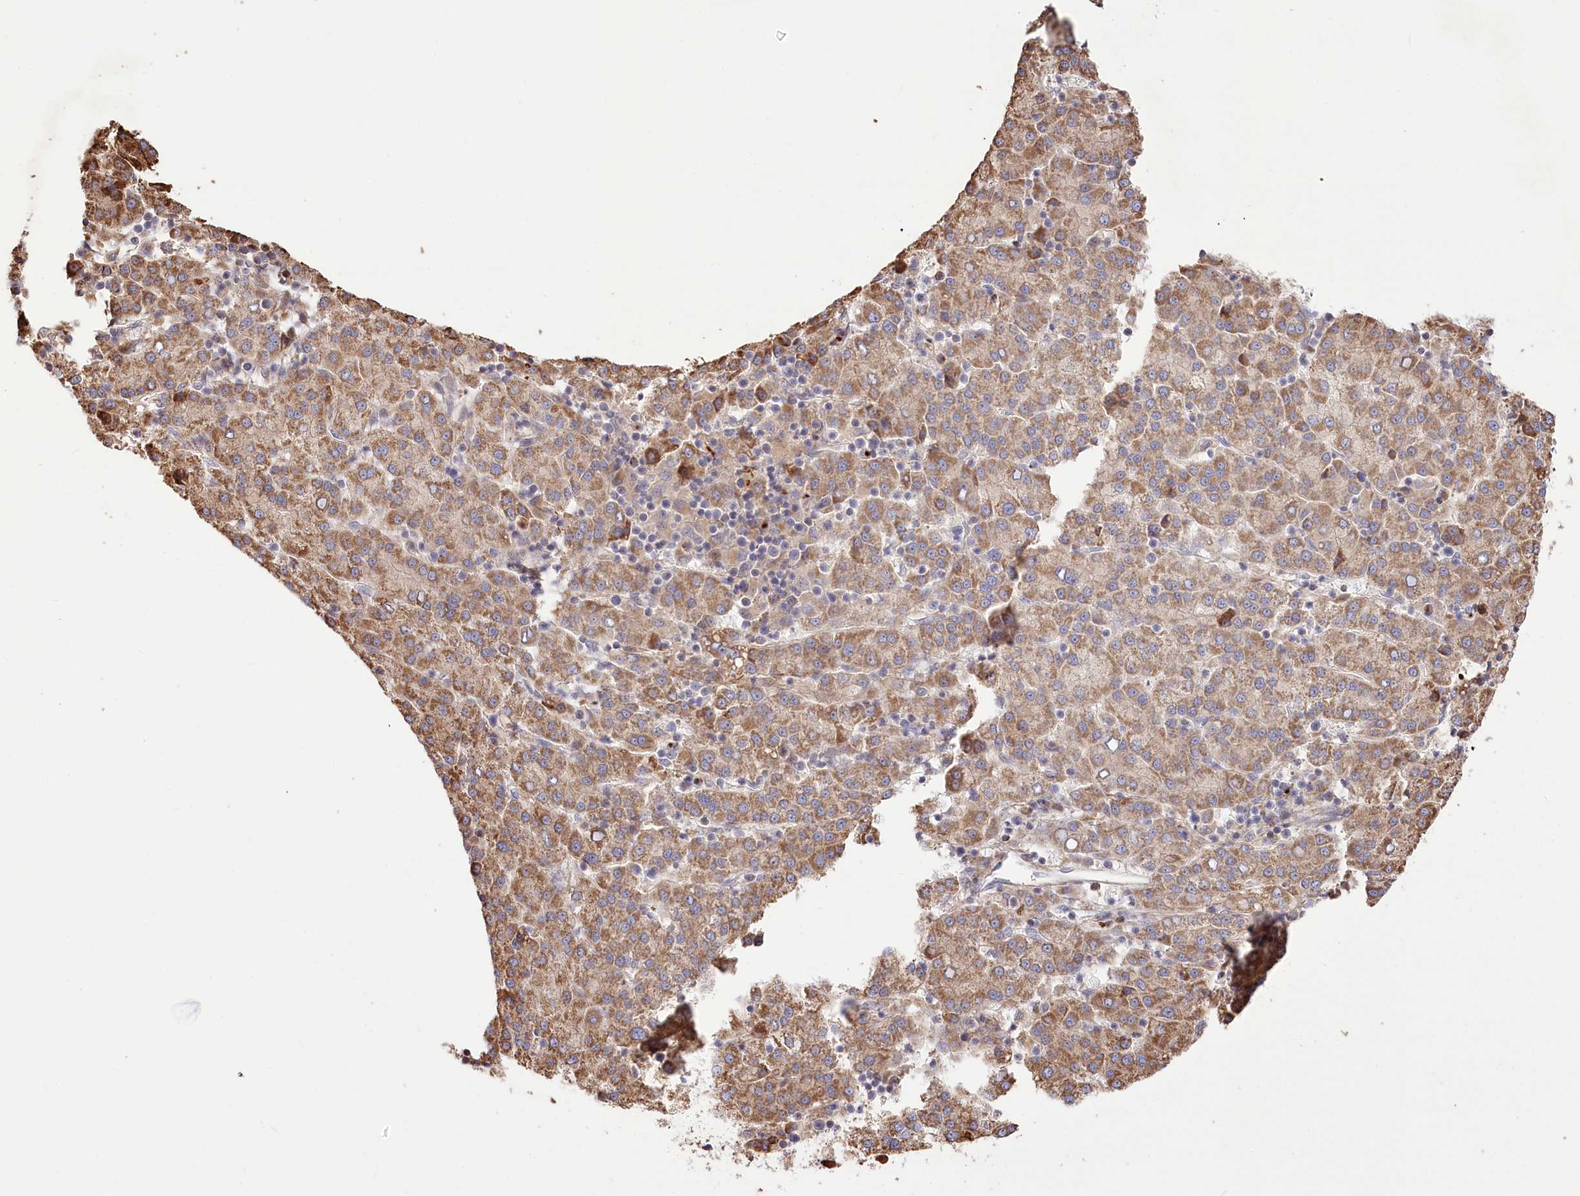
{"staining": {"intensity": "moderate", "quantity": ">75%", "location": "cytoplasmic/membranous"}, "tissue": "liver cancer", "cell_type": "Tumor cells", "image_type": "cancer", "snomed": [{"axis": "morphology", "description": "Carcinoma, Hepatocellular, NOS"}, {"axis": "topography", "description": "Liver"}], "caption": "Protein analysis of liver cancer (hepatocellular carcinoma) tissue reveals moderate cytoplasmic/membranous expression in about >75% of tumor cells. (brown staining indicates protein expression, while blue staining denotes nuclei).", "gene": "RNF24", "patient": {"sex": "female", "age": 58}}